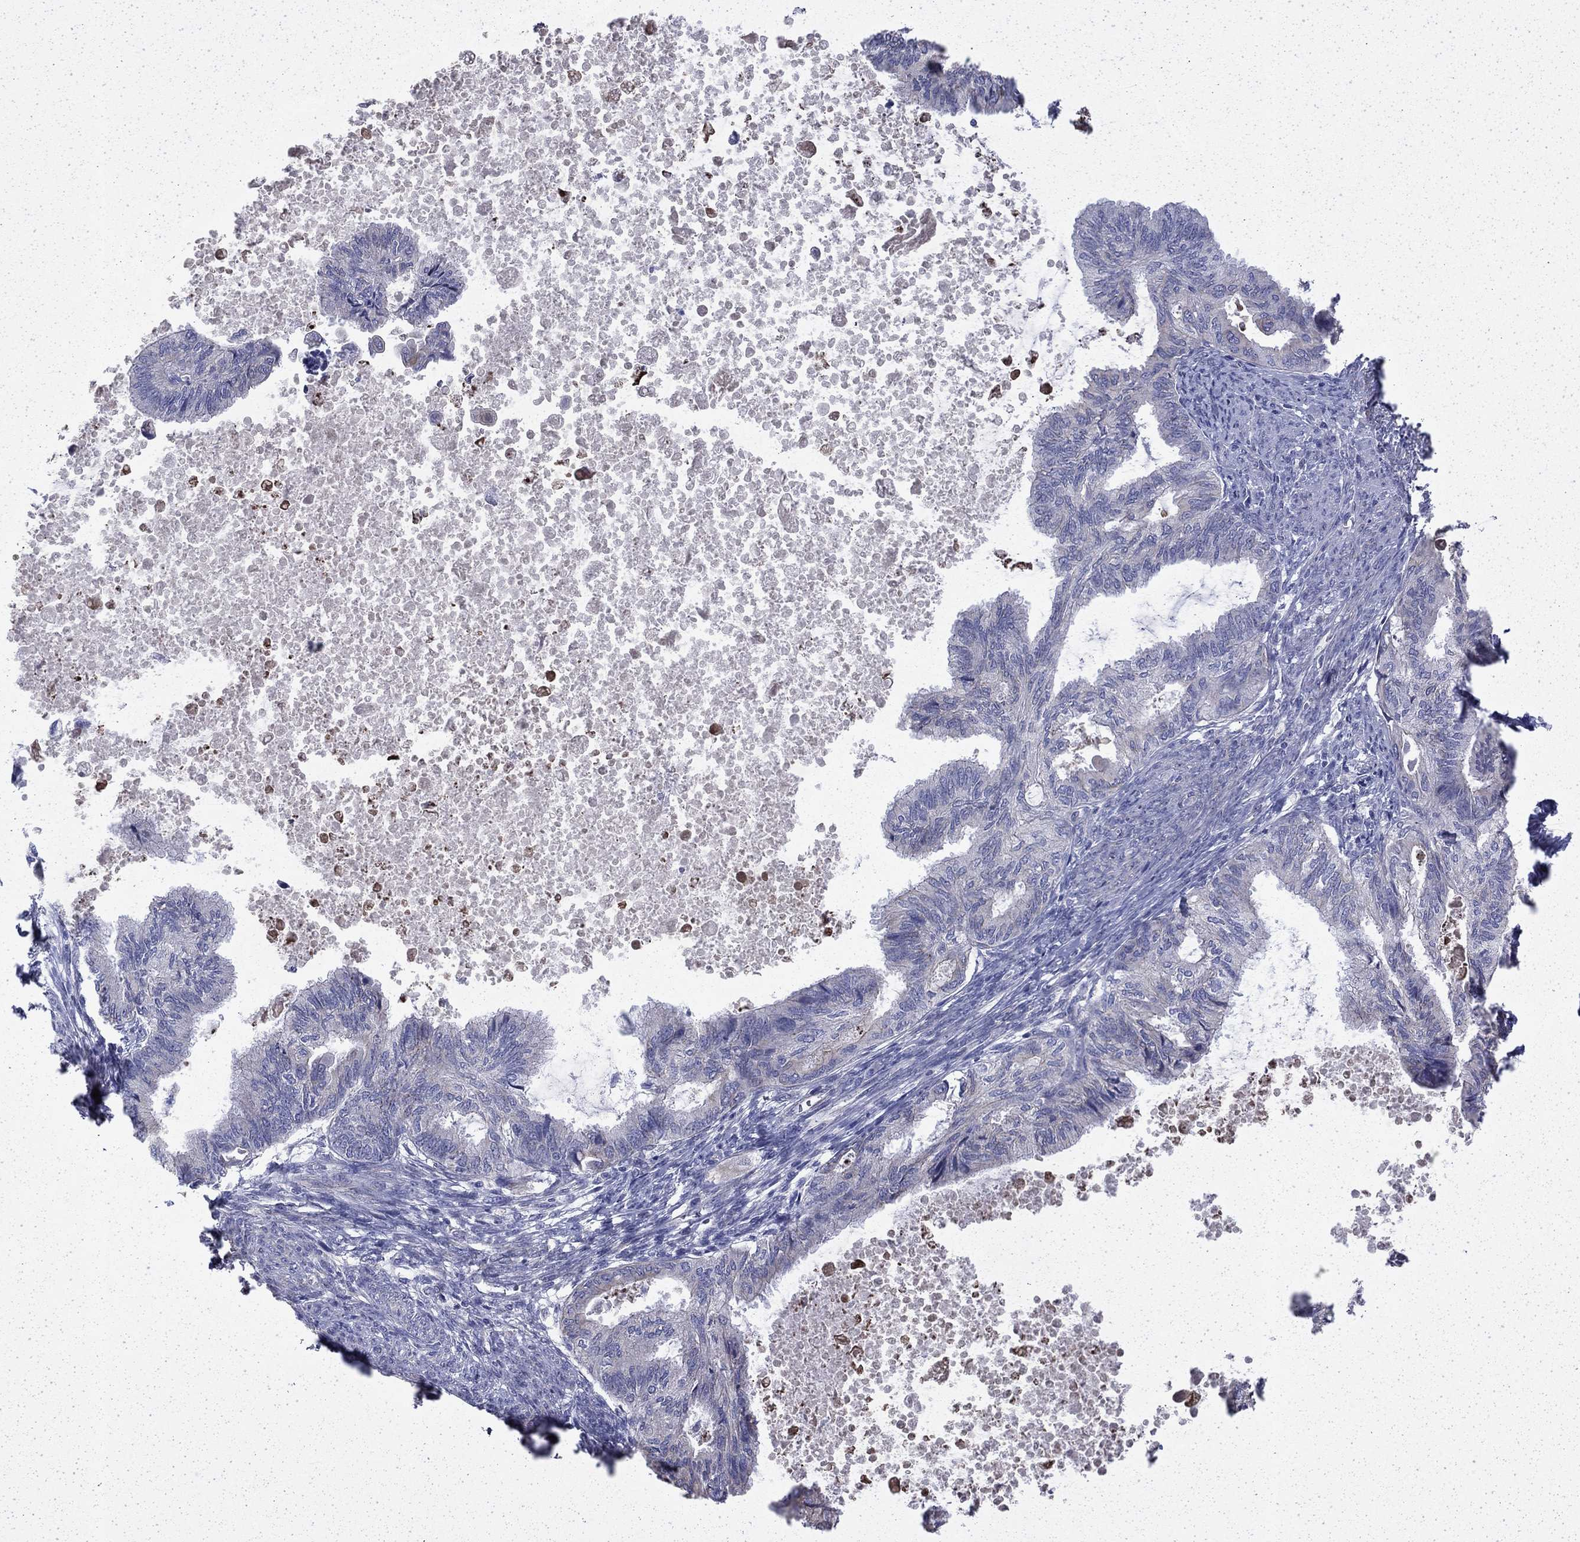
{"staining": {"intensity": "negative", "quantity": "none", "location": "none"}, "tissue": "endometrial cancer", "cell_type": "Tumor cells", "image_type": "cancer", "snomed": [{"axis": "morphology", "description": "Adenocarcinoma, NOS"}, {"axis": "topography", "description": "Endometrium"}], "caption": "High magnification brightfield microscopy of adenocarcinoma (endometrial) stained with DAB (3,3'-diaminobenzidine) (brown) and counterstained with hematoxylin (blue): tumor cells show no significant expression. (Stains: DAB (3,3'-diaminobenzidine) immunohistochemistry with hematoxylin counter stain, Microscopy: brightfield microscopy at high magnification).", "gene": "DTNA", "patient": {"sex": "female", "age": 86}}